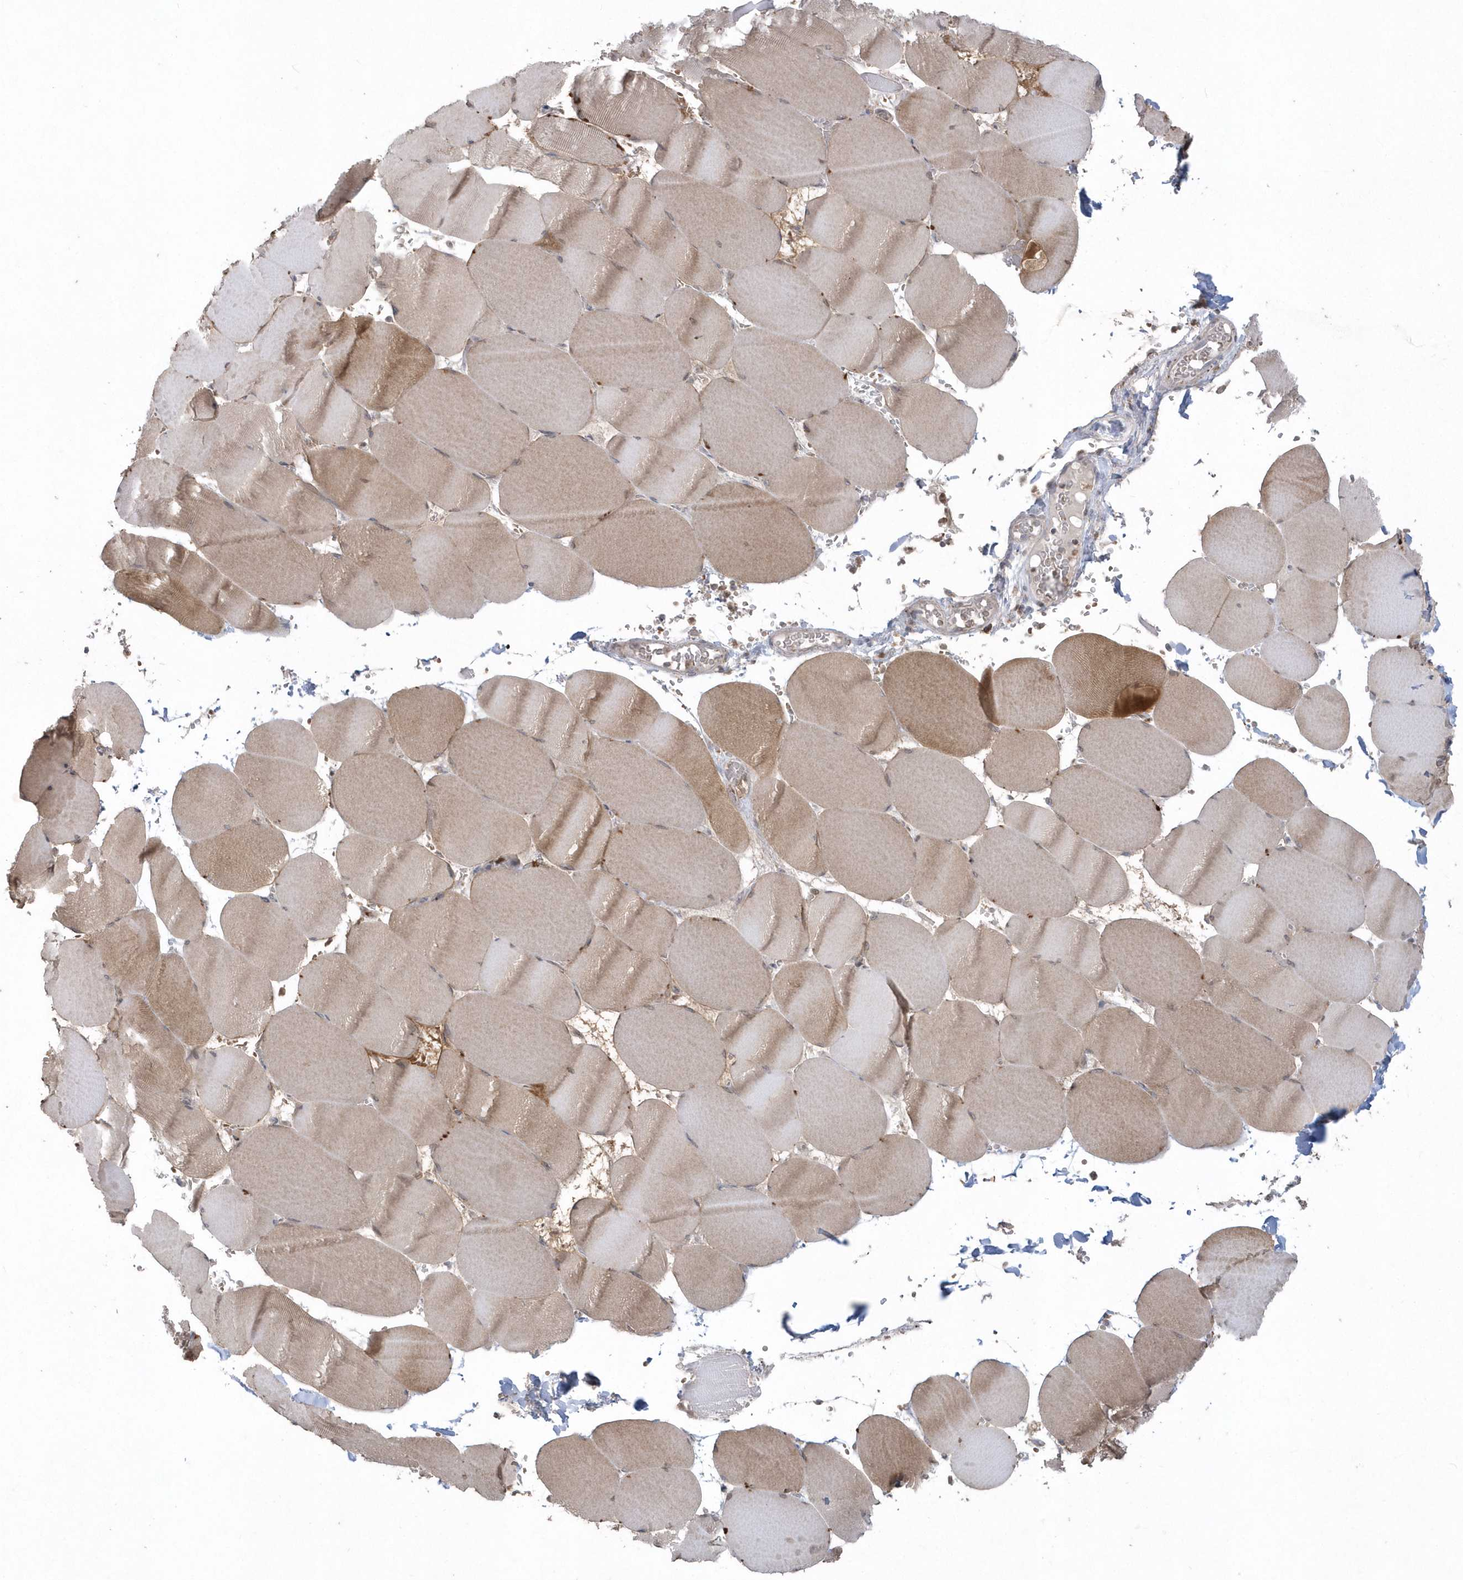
{"staining": {"intensity": "weak", "quantity": "25%-75%", "location": "cytoplasmic/membranous"}, "tissue": "skeletal muscle", "cell_type": "Myocytes", "image_type": "normal", "snomed": [{"axis": "morphology", "description": "Normal tissue, NOS"}, {"axis": "topography", "description": "Skeletal muscle"}, {"axis": "topography", "description": "Head-Neck"}], "caption": "This image demonstrates unremarkable skeletal muscle stained with immunohistochemistry to label a protein in brown. The cytoplasmic/membranous of myocytes show weak positivity for the protein. Nuclei are counter-stained blue.", "gene": "GEMIN6", "patient": {"sex": "male", "age": 66}}